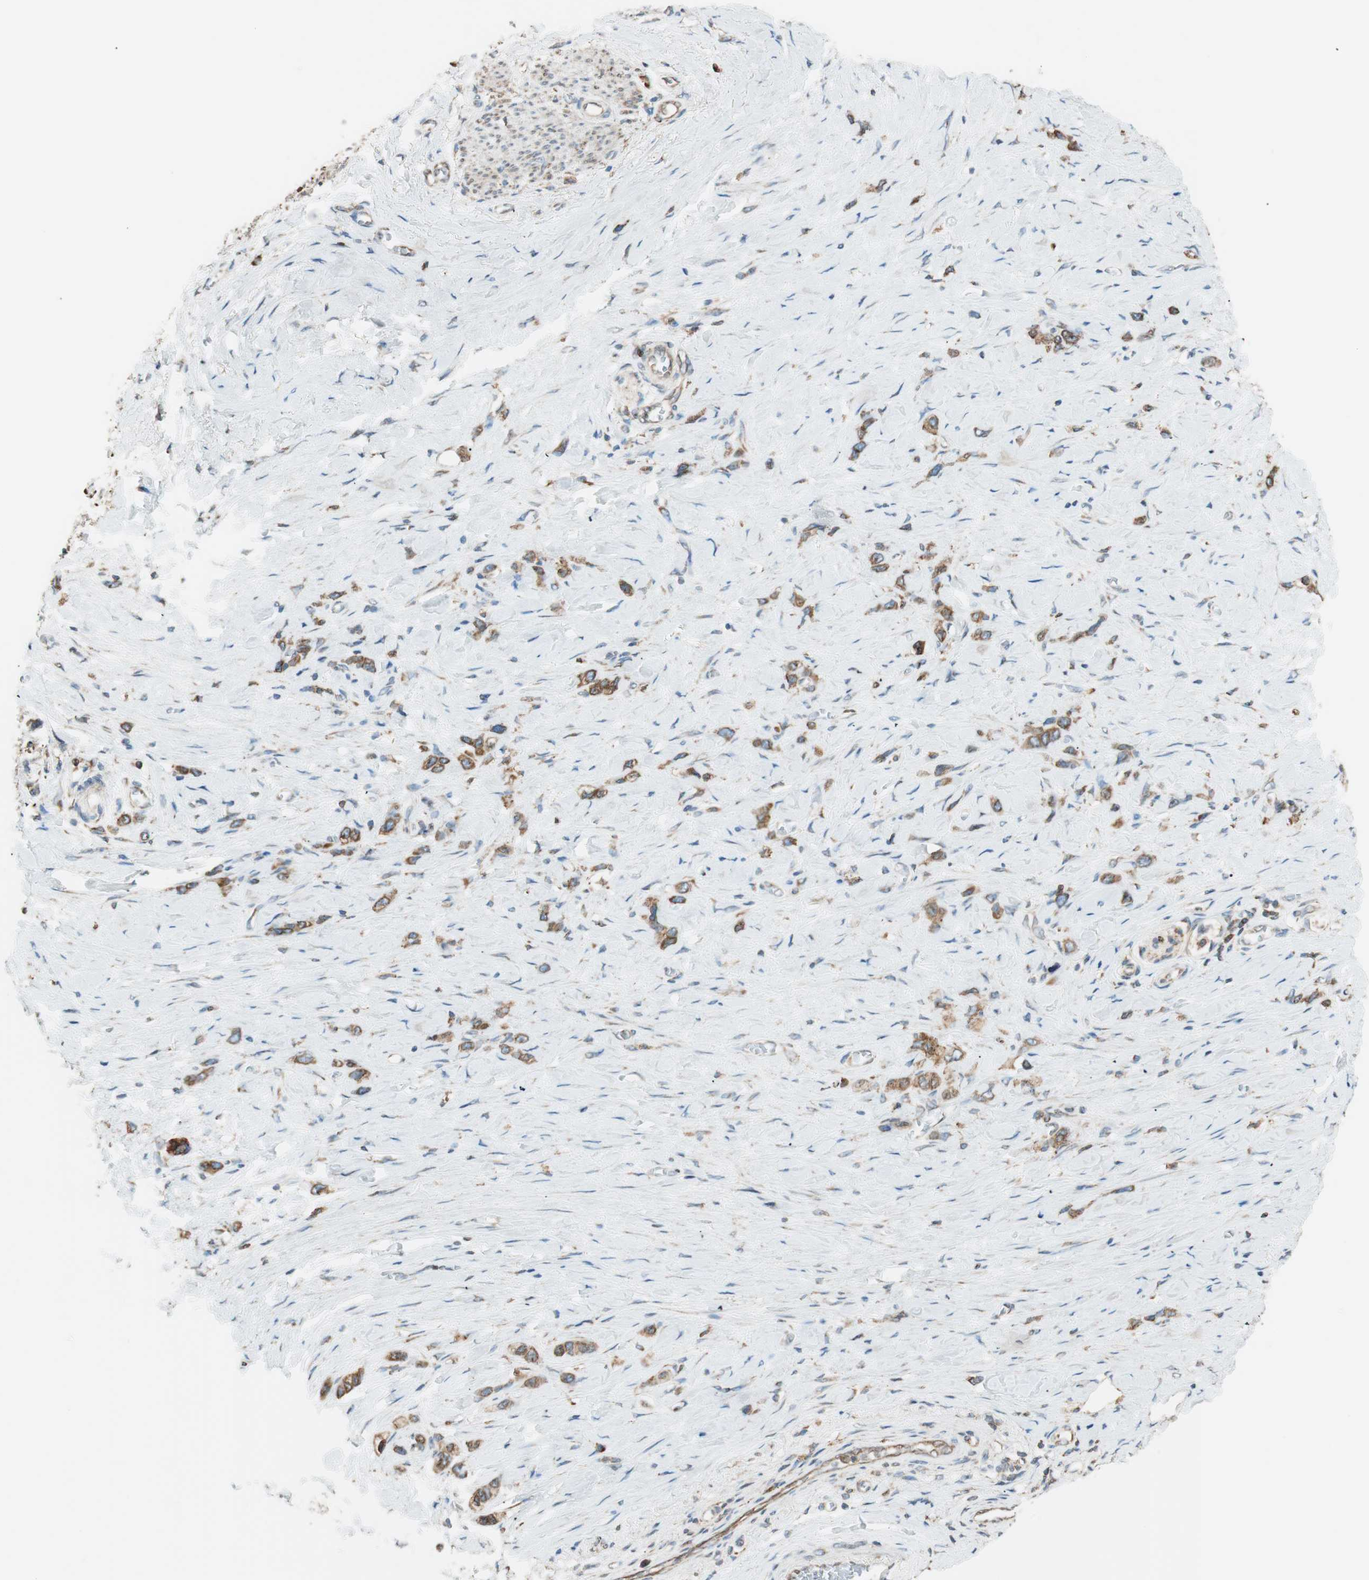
{"staining": {"intensity": "moderate", "quantity": ">75%", "location": "cytoplasmic/membranous"}, "tissue": "stomach cancer", "cell_type": "Tumor cells", "image_type": "cancer", "snomed": [{"axis": "morphology", "description": "Normal tissue, NOS"}, {"axis": "morphology", "description": "Adenocarcinoma, NOS"}, {"axis": "morphology", "description": "Adenocarcinoma, High grade"}, {"axis": "topography", "description": "Stomach, upper"}, {"axis": "topography", "description": "Stomach"}], "caption": "Stomach high-grade adenocarcinoma stained with a protein marker demonstrates moderate staining in tumor cells.", "gene": "PRKCSH", "patient": {"sex": "female", "age": 65}}